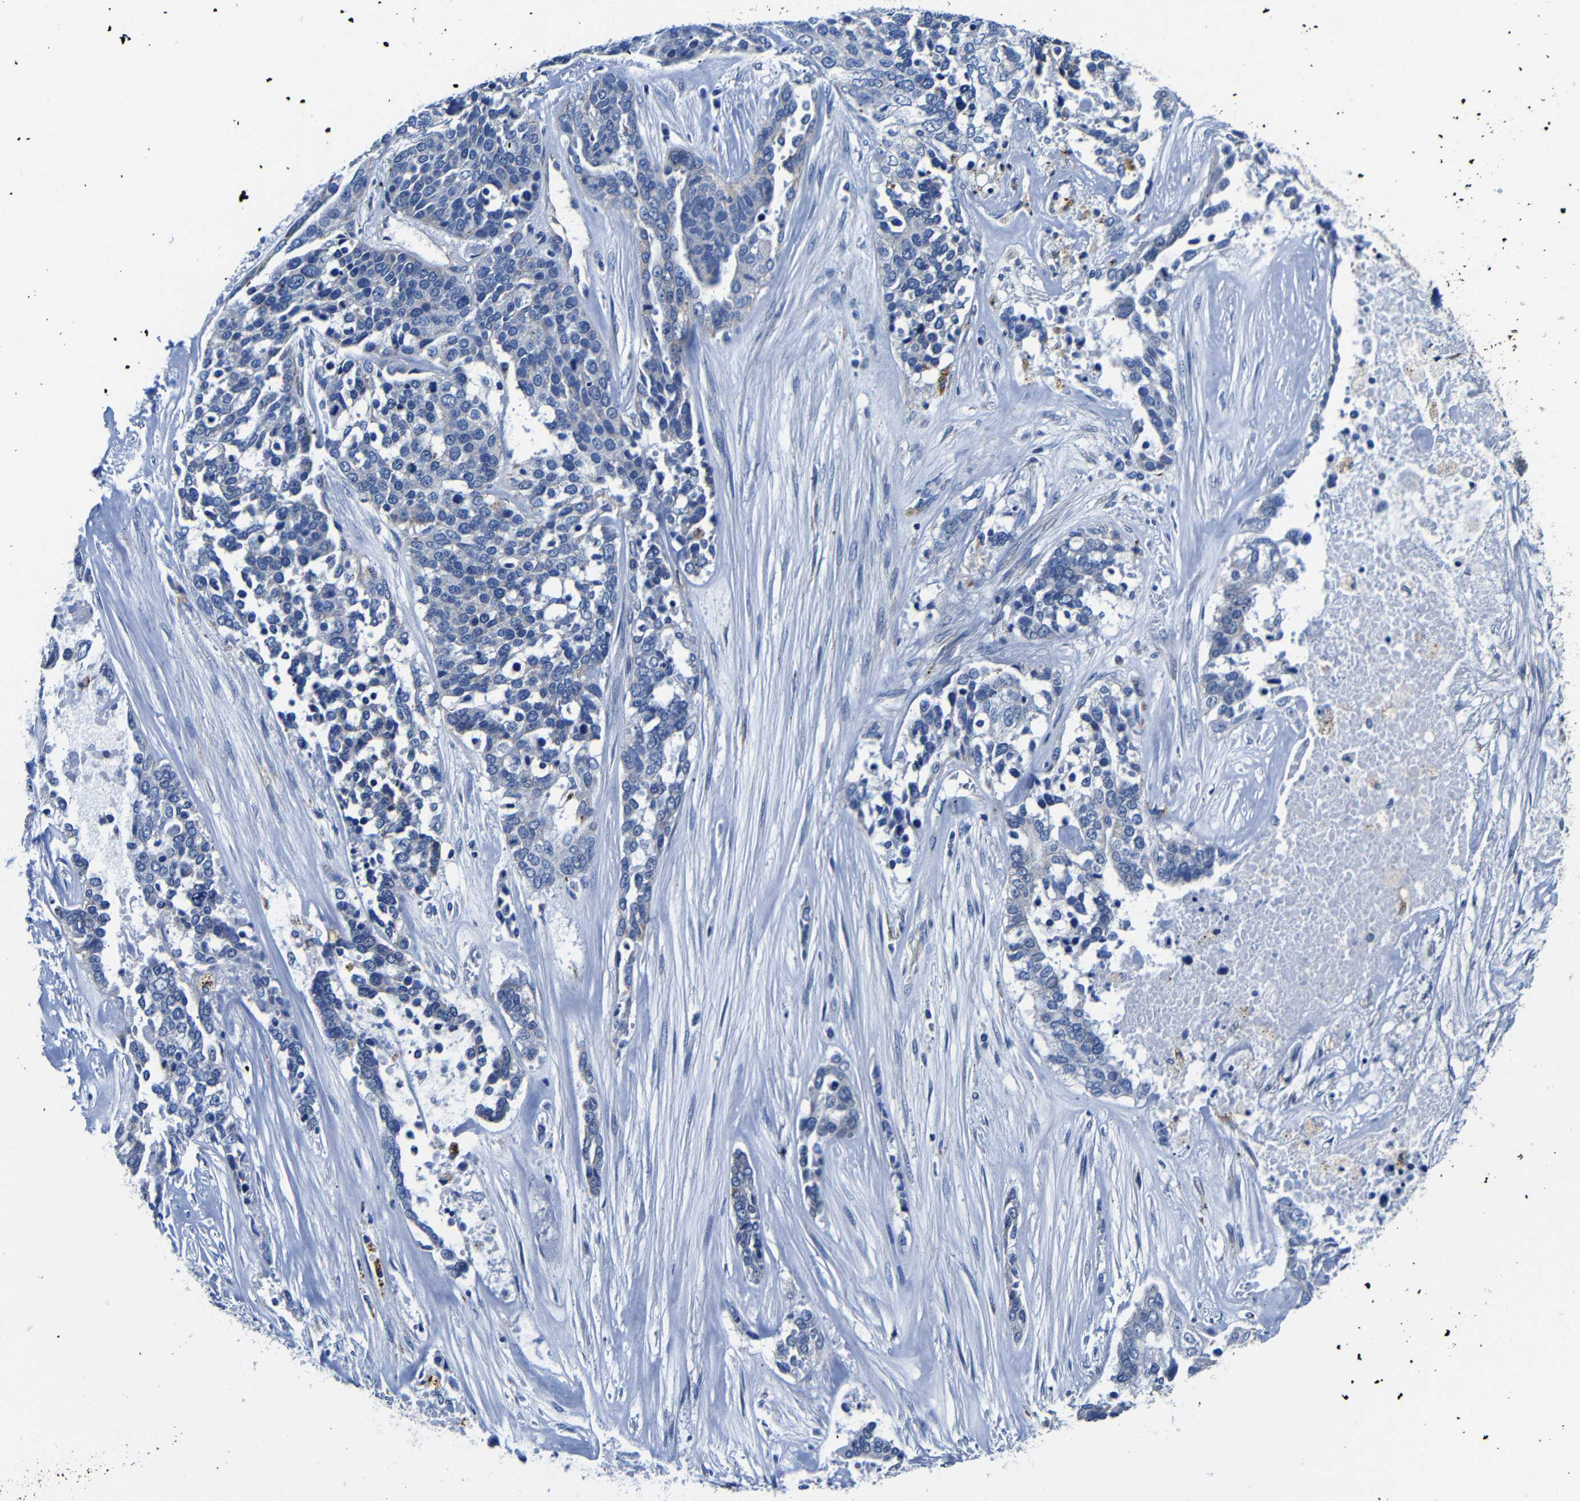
{"staining": {"intensity": "negative", "quantity": "none", "location": "none"}, "tissue": "ovarian cancer", "cell_type": "Tumor cells", "image_type": "cancer", "snomed": [{"axis": "morphology", "description": "Cystadenocarcinoma, serous, NOS"}, {"axis": "topography", "description": "Ovary"}], "caption": "Protein analysis of serous cystadenocarcinoma (ovarian) demonstrates no significant staining in tumor cells.", "gene": "GIMAP2", "patient": {"sex": "female", "age": 44}}